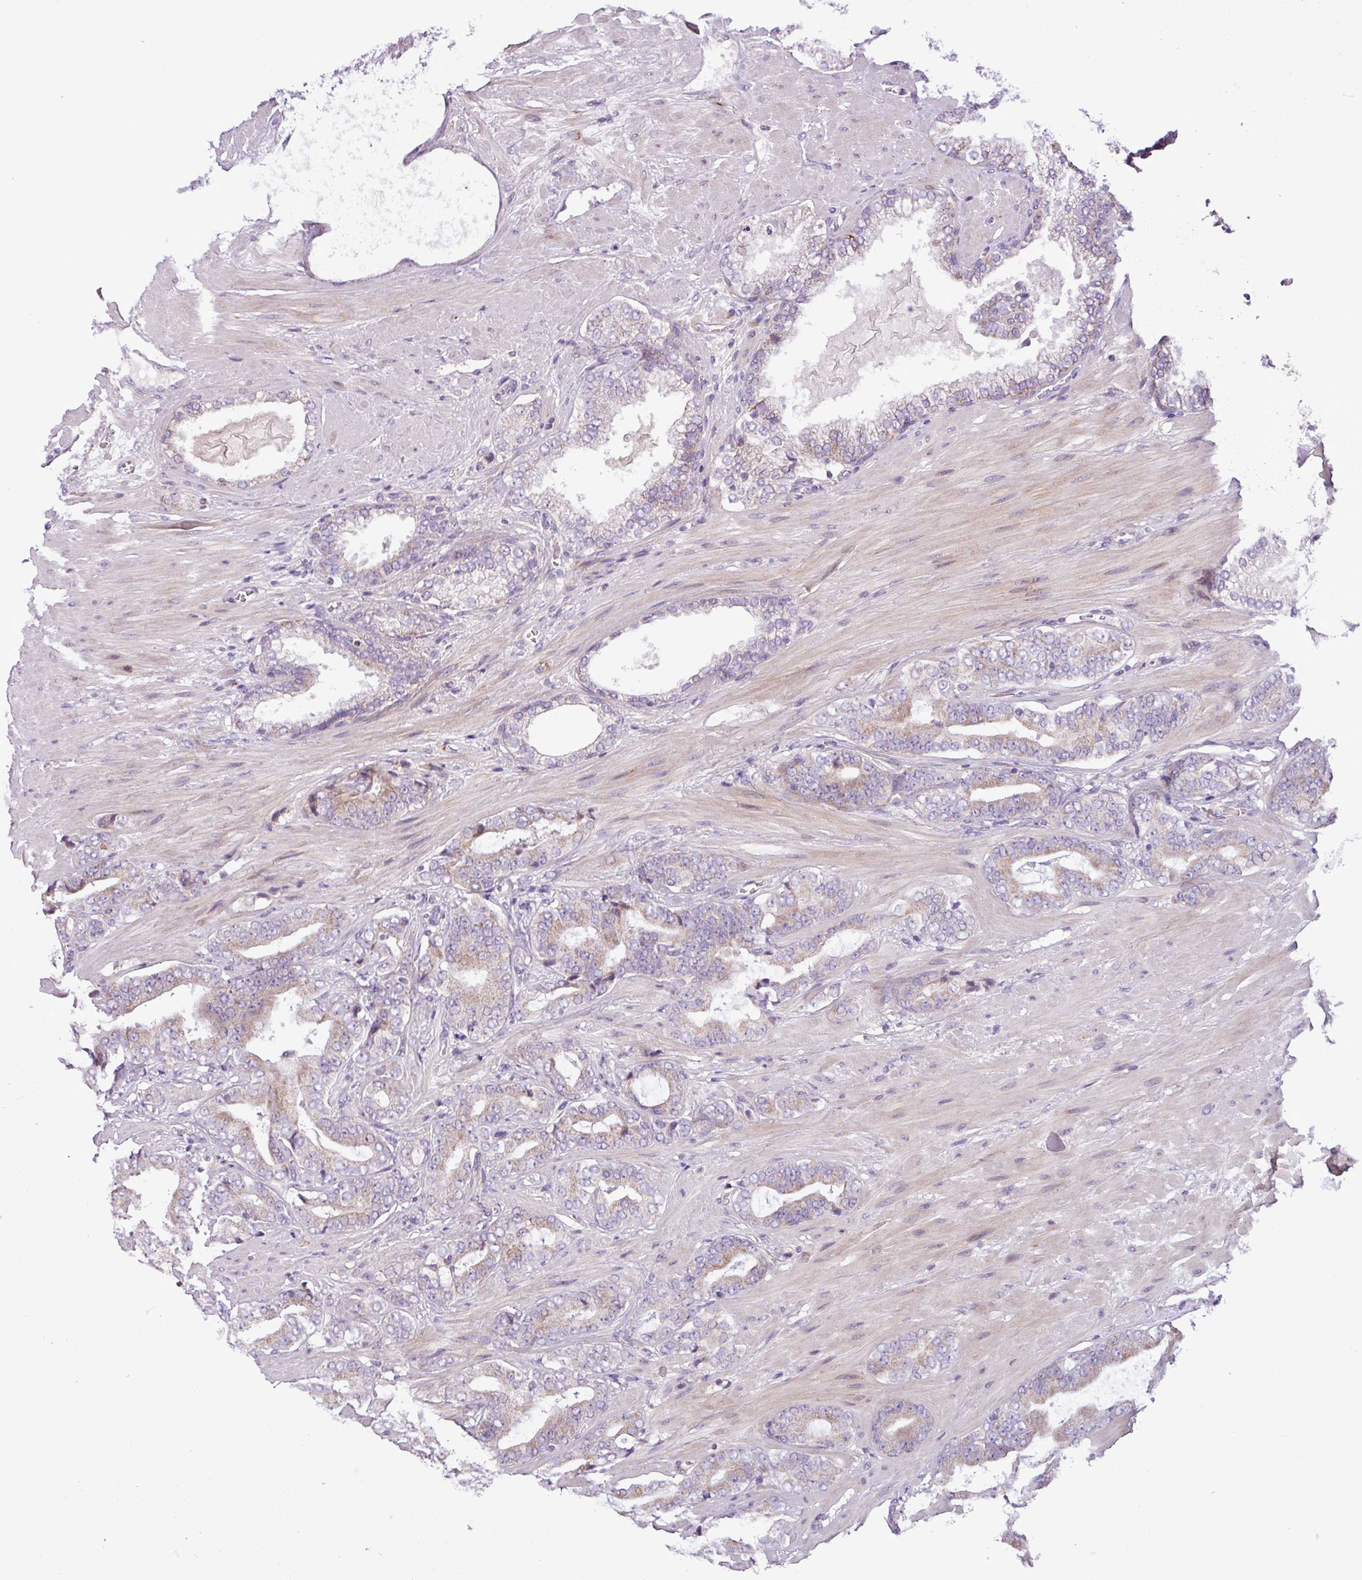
{"staining": {"intensity": "moderate", "quantity": "25%-75%", "location": "cytoplasmic/membranous"}, "tissue": "prostate cancer", "cell_type": "Tumor cells", "image_type": "cancer", "snomed": [{"axis": "morphology", "description": "Adenocarcinoma, Low grade"}, {"axis": "topography", "description": "Prostate"}], "caption": "Approximately 25%-75% of tumor cells in human adenocarcinoma (low-grade) (prostate) reveal moderate cytoplasmic/membranous protein expression as visualized by brown immunohistochemical staining.", "gene": "FAM183A", "patient": {"sex": "male", "age": 61}}